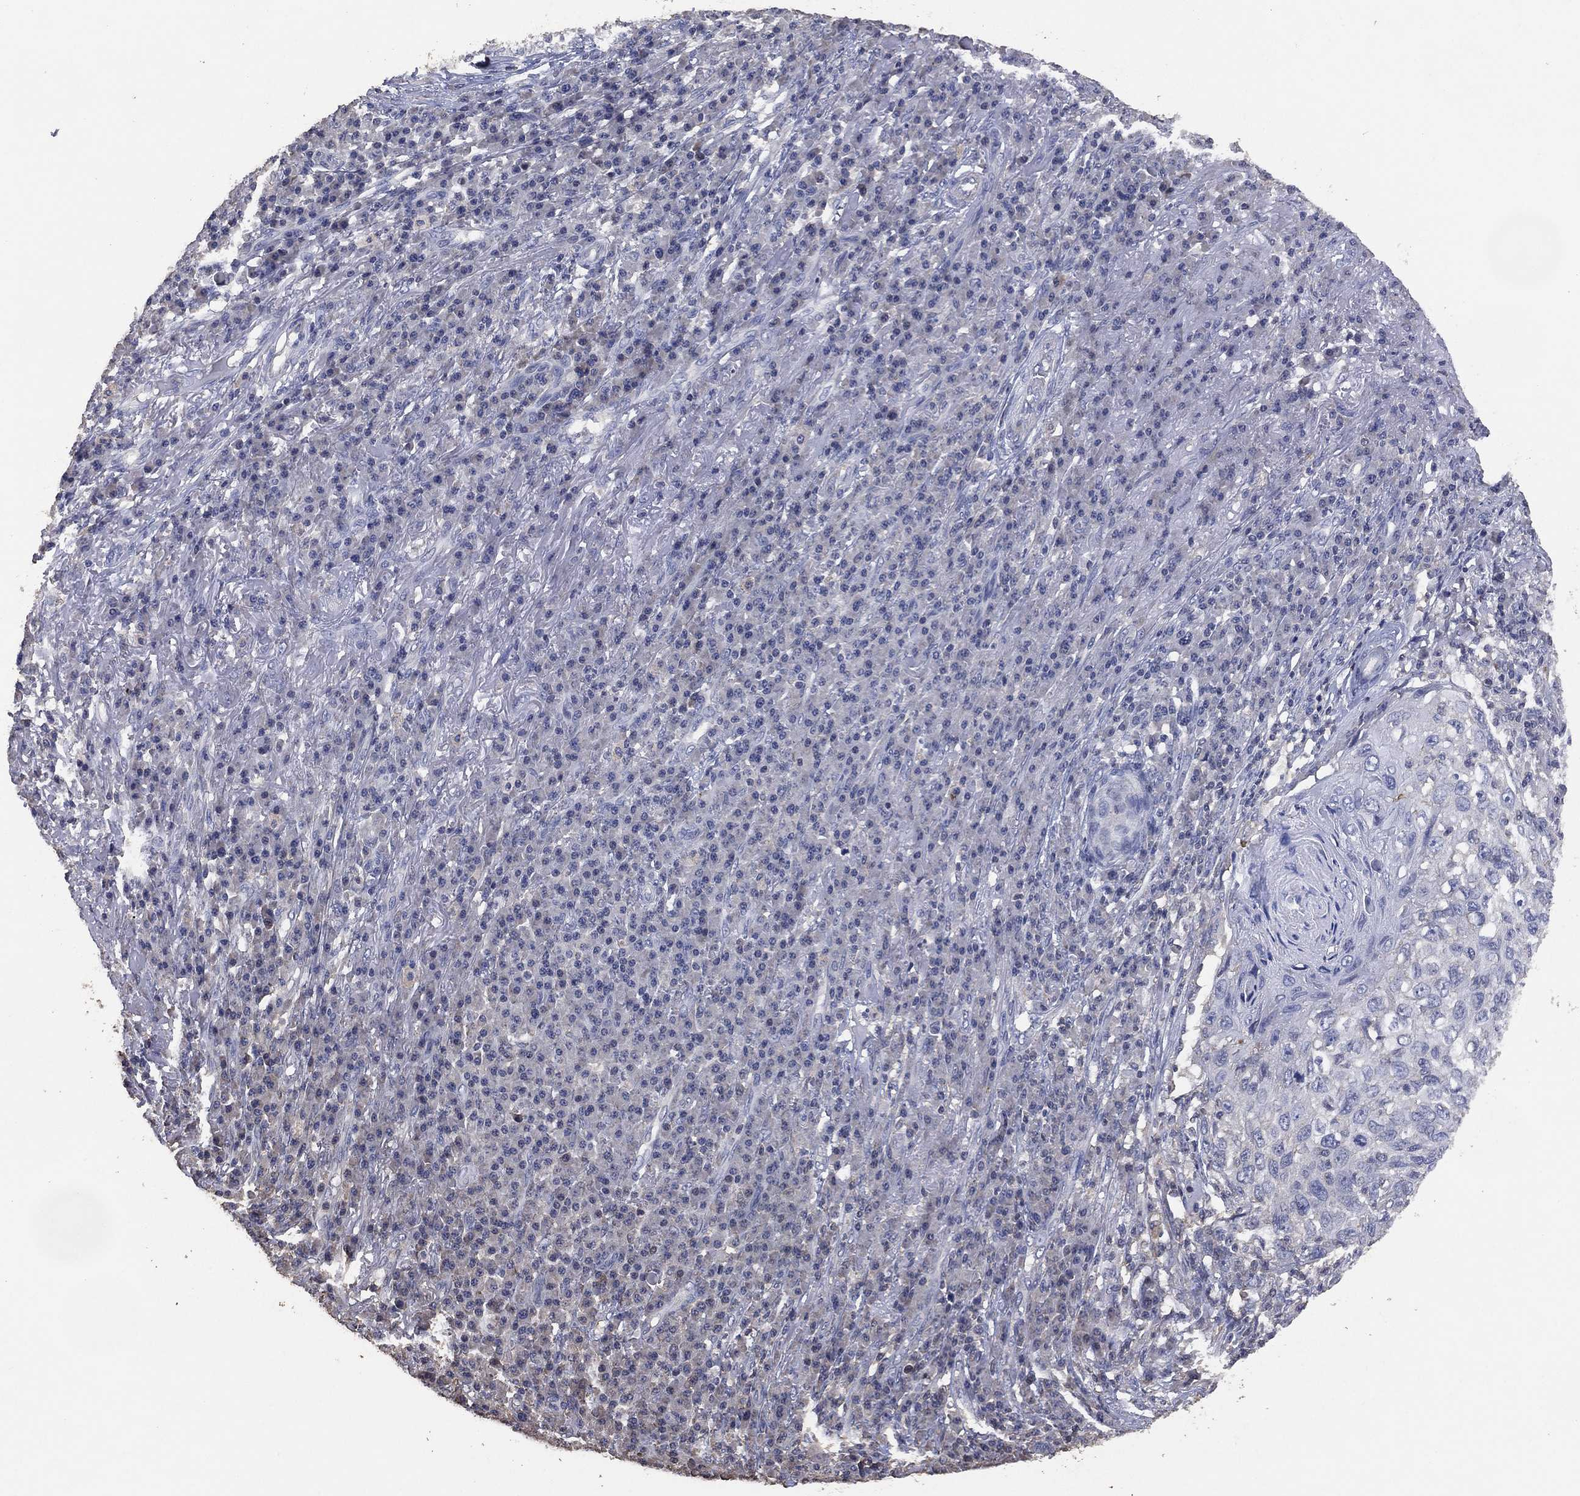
{"staining": {"intensity": "negative", "quantity": "none", "location": "none"}, "tissue": "skin cancer", "cell_type": "Tumor cells", "image_type": "cancer", "snomed": [{"axis": "morphology", "description": "Squamous cell carcinoma, NOS"}, {"axis": "topography", "description": "Skin"}], "caption": "DAB immunohistochemical staining of skin cancer displays no significant staining in tumor cells.", "gene": "ADPRHL1", "patient": {"sex": "male", "age": 92}}